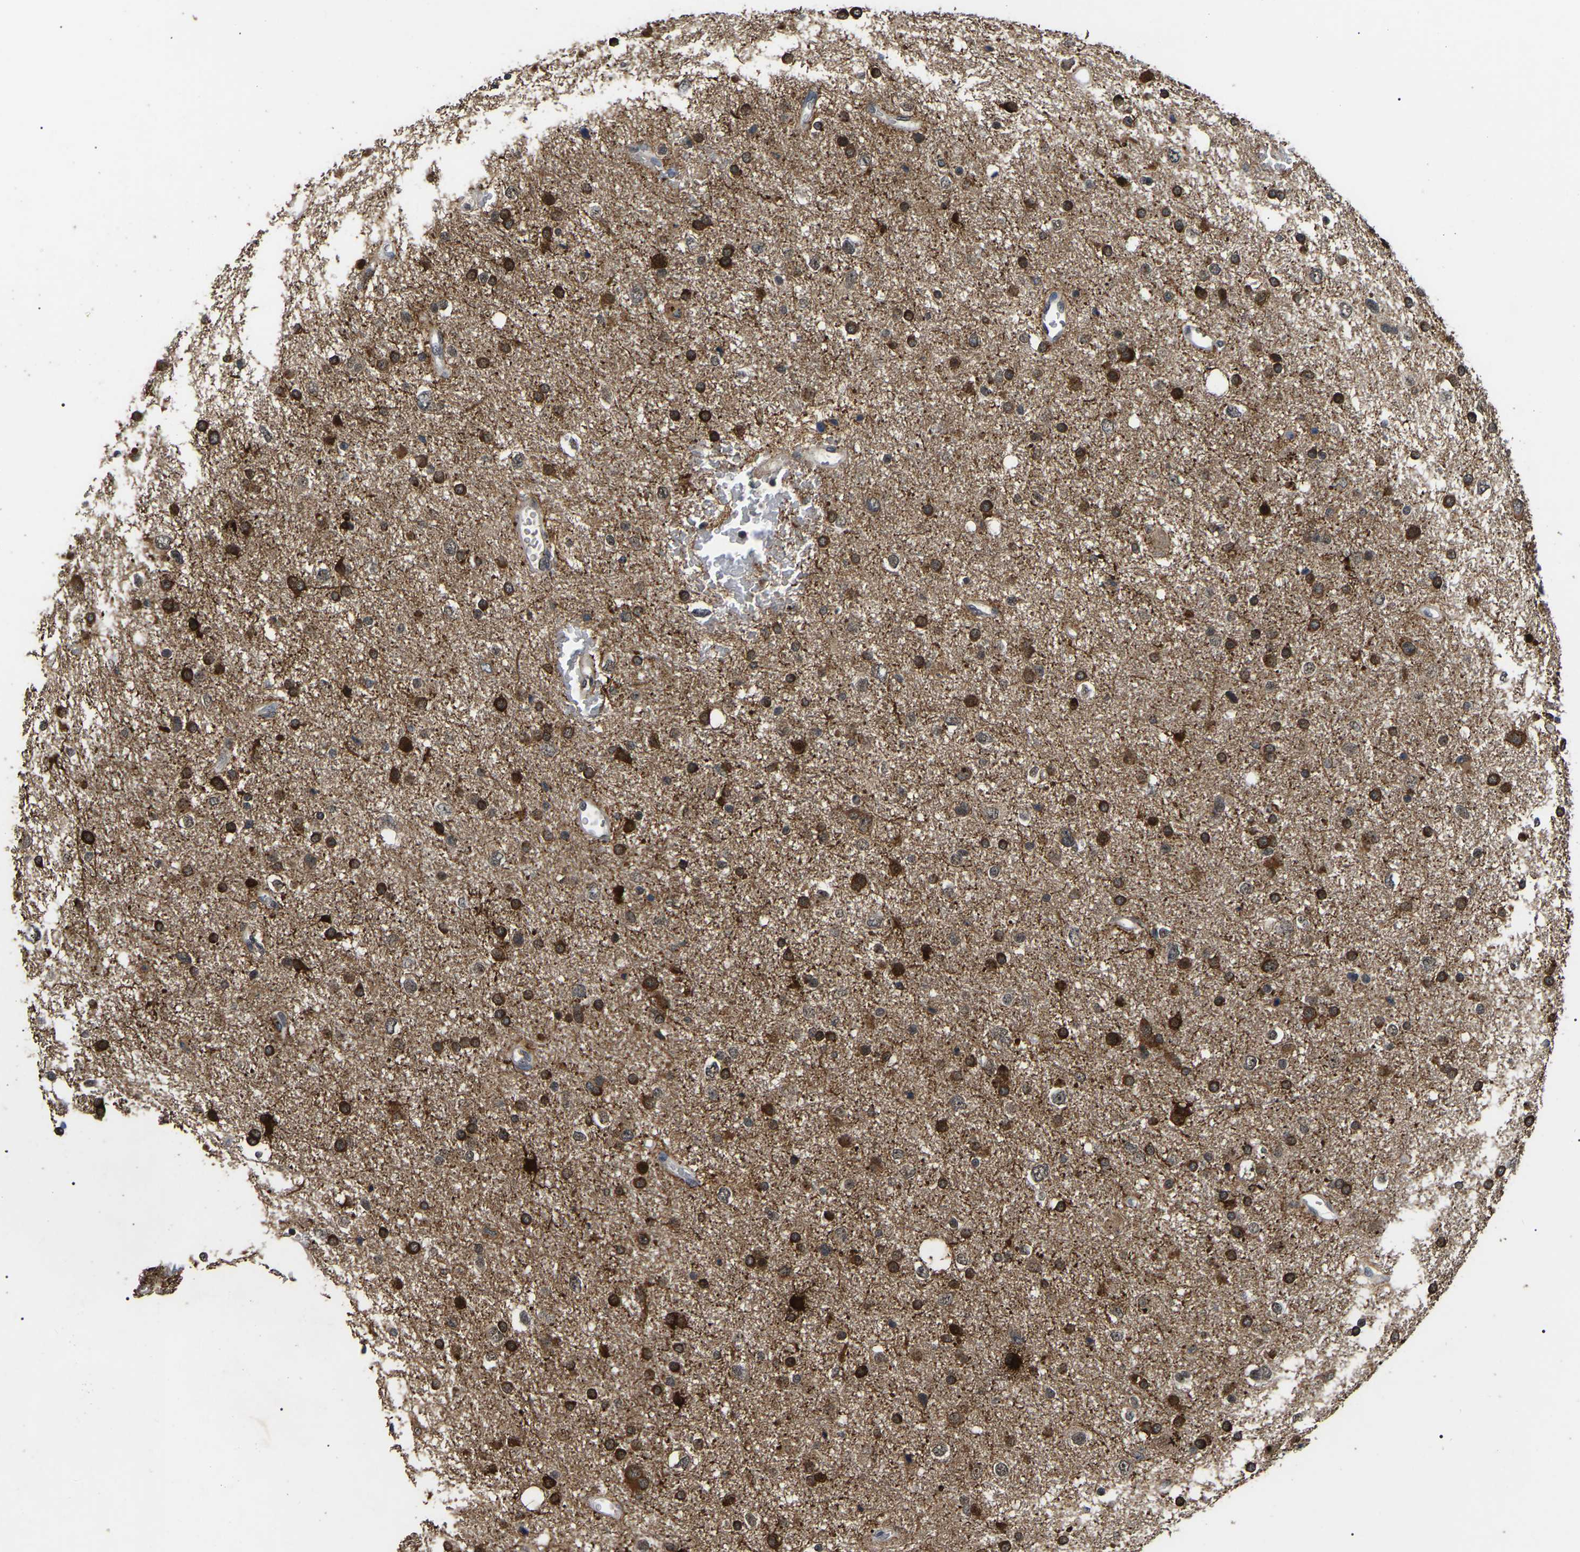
{"staining": {"intensity": "strong", "quantity": ">75%", "location": "cytoplasmic/membranous"}, "tissue": "glioma", "cell_type": "Tumor cells", "image_type": "cancer", "snomed": [{"axis": "morphology", "description": "Glioma, malignant, Low grade"}, {"axis": "topography", "description": "Brain"}], "caption": "Immunohistochemistry (IHC) of human malignant glioma (low-grade) exhibits high levels of strong cytoplasmic/membranous positivity in approximately >75% of tumor cells. (DAB IHC with brightfield microscopy, high magnification).", "gene": "PPM1E", "patient": {"sex": "female", "age": 37}}